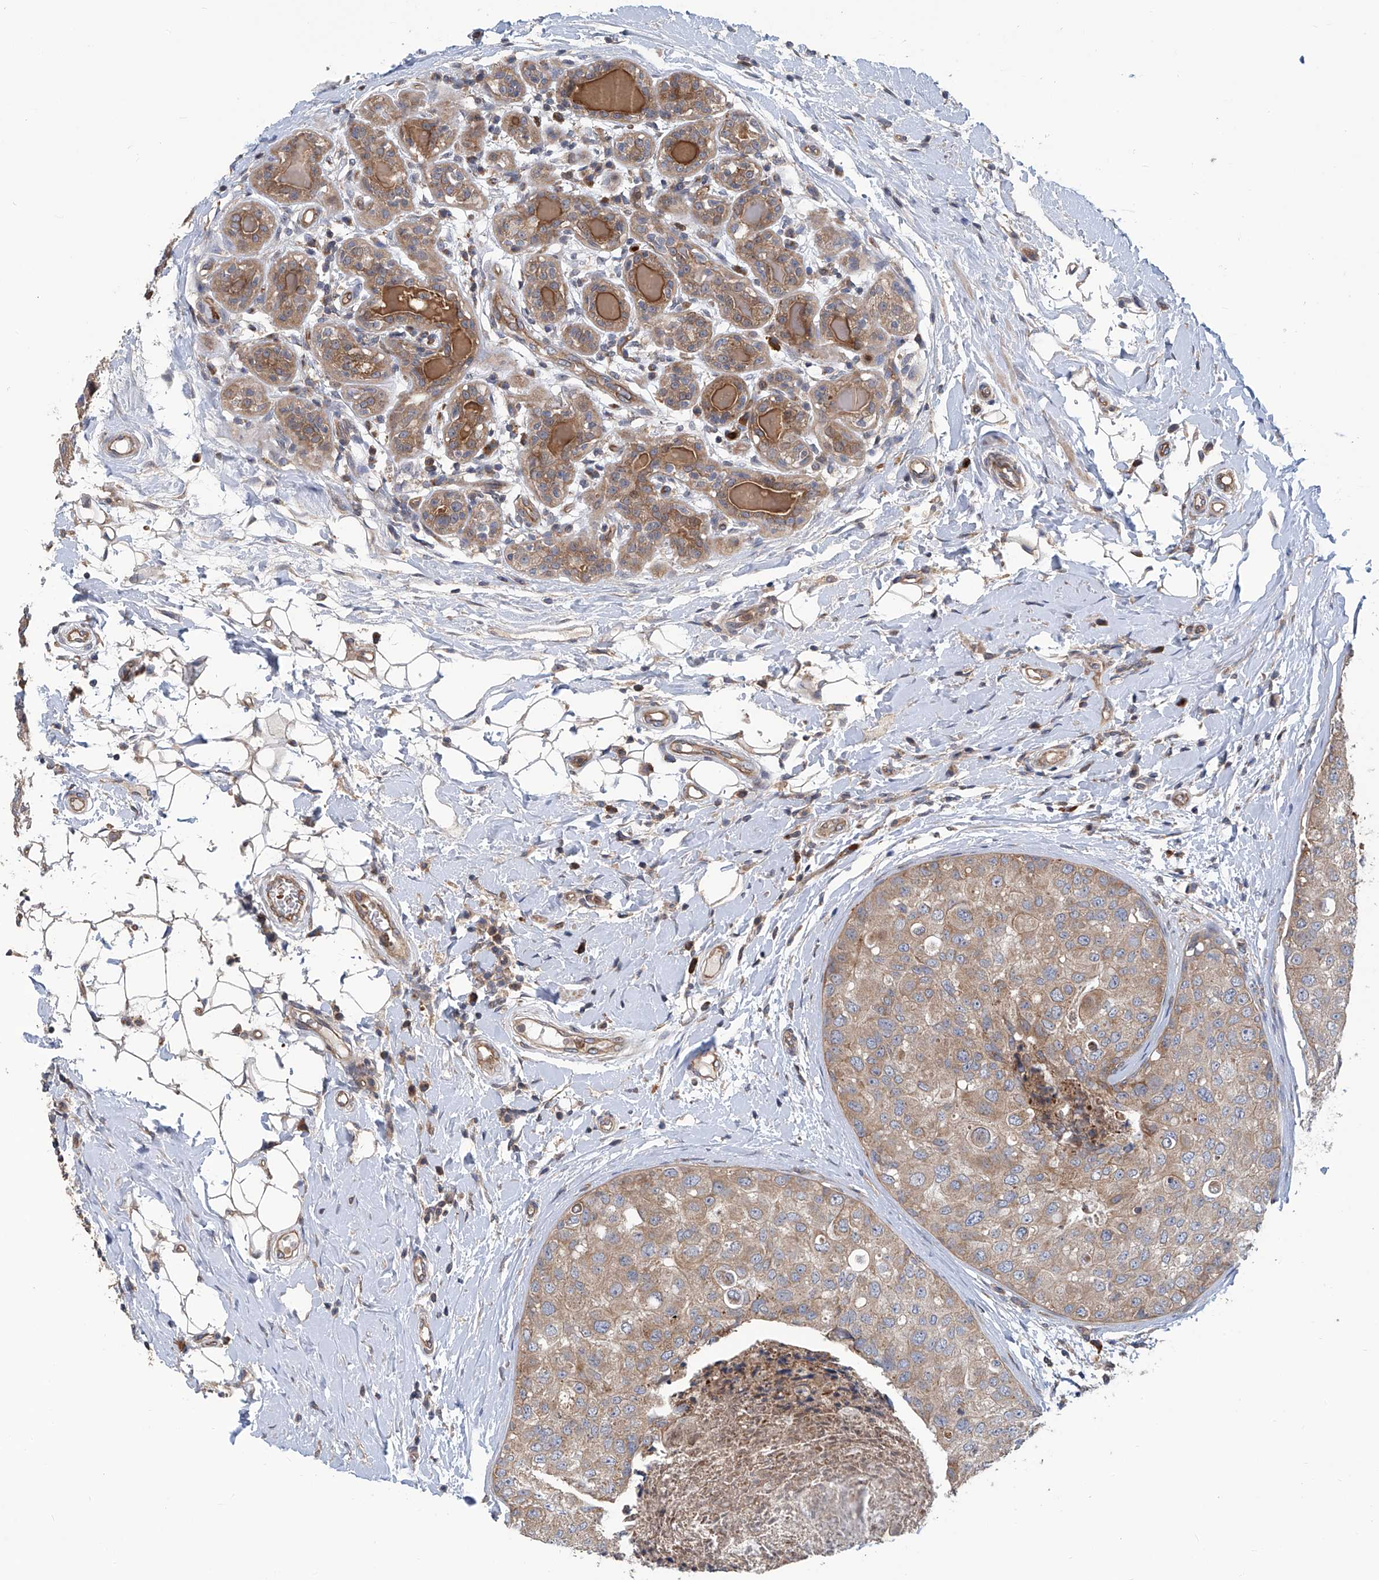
{"staining": {"intensity": "moderate", "quantity": ">75%", "location": "cytoplasmic/membranous"}, "tissue": "breast cancer", "cell_type": "Tumor cells", "image_type": "cancer", "snomed": [{"axis": "morphology", "description": "Duct carcinoma"}, {"axis": "topography", "description": "Breast"}], "caption": "Moderate cytoplasmic/membranous staining for a protein is identified in about >75% of tumor cells of breast cancer using IHC.", "gene": "EIF2D", "patient": {"sex": "female", "age": 27}}